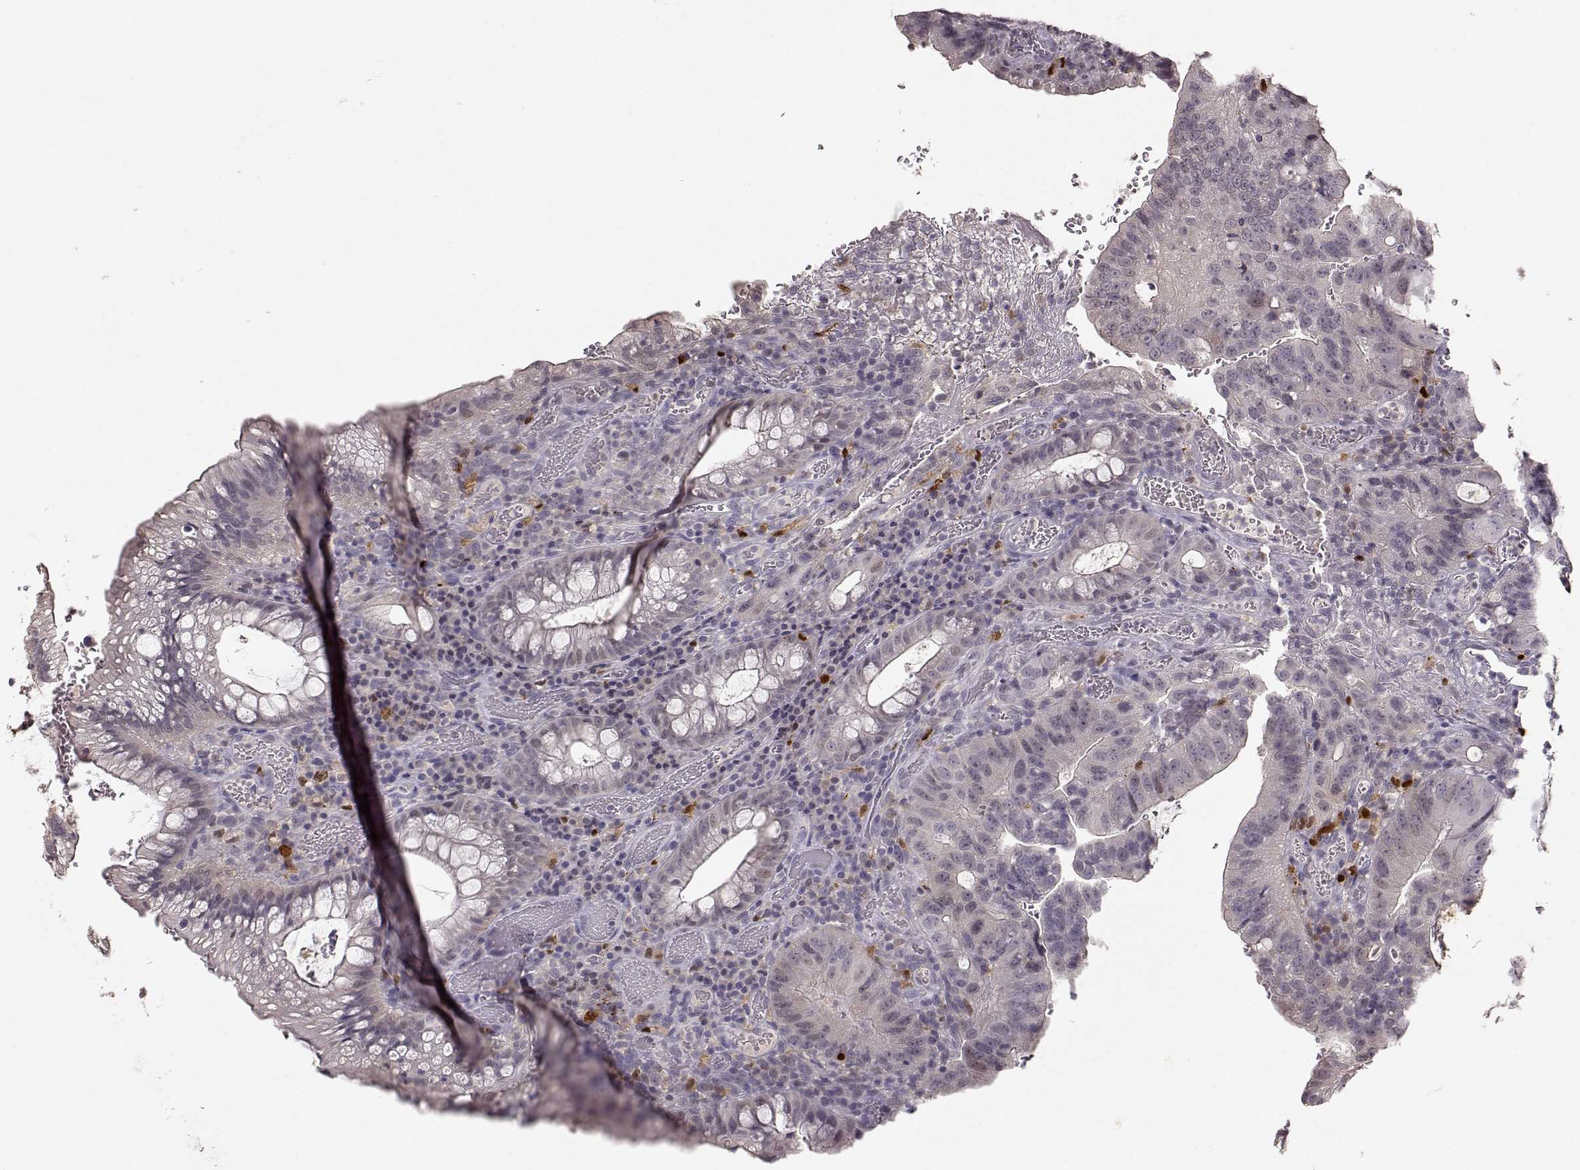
{"staining": {"intensity": "negative", "quantity": "none", "location": "none"}, "tissue": "colorectal cancer", "cell_type": "Tumor cells", "image_type": "cancer", "snomed": [{"axis": "morphology", "description": "Adenocarcinoma, NOS"}, {"axis": "topography", "description": "Colon"}], "caption": "Immunohistochemistry (IHC) of colorectal cancer displays no expression in tumor cells.", "gene": "S100B", "patient": {"sex": "male", "age": 67}}